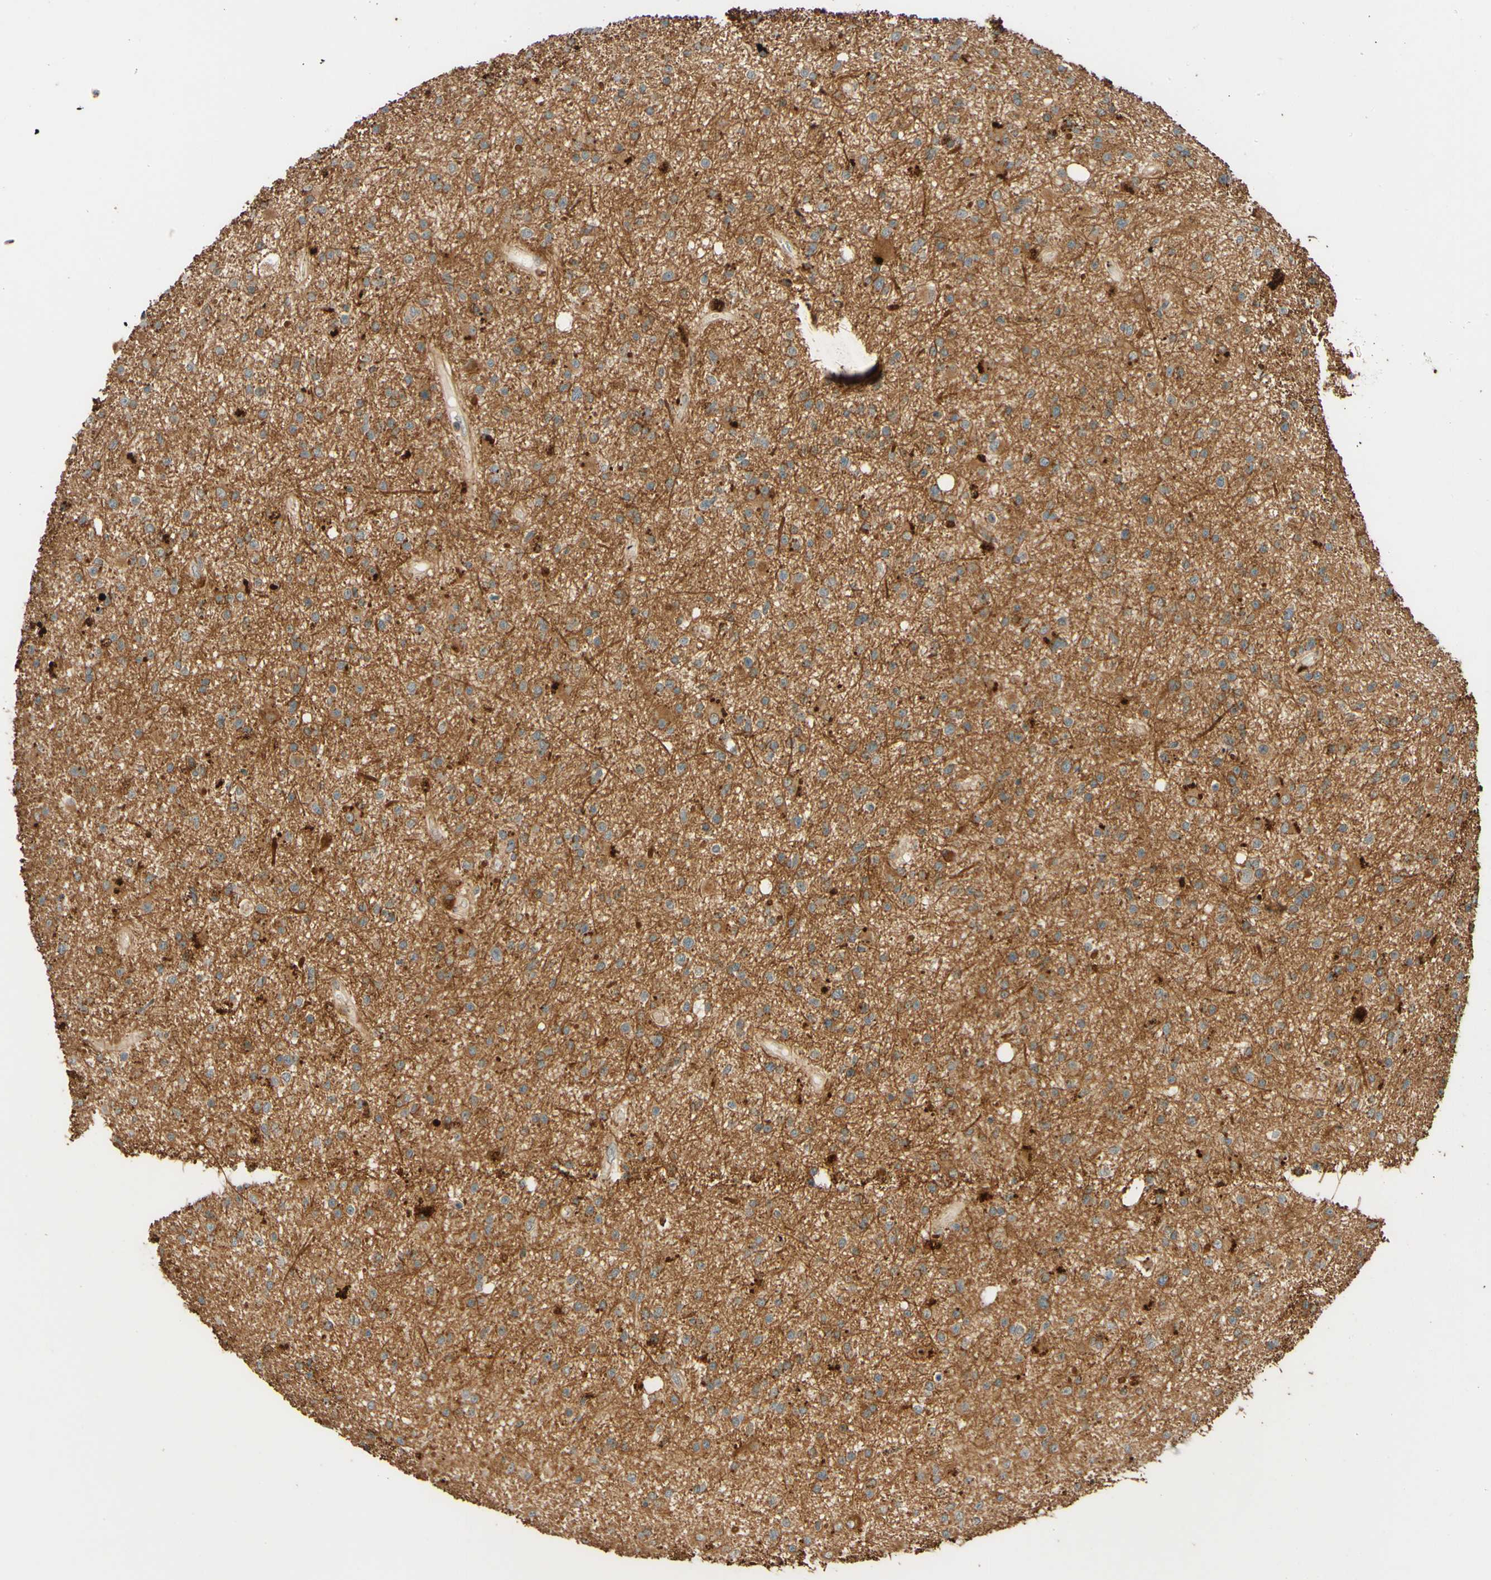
{"staining": {"intensity": "moderate", "quantity": "25%-75%", "location": "cytoplasmic/membranous"}, "tissue": "glioma", "cell_type": "Tumor cells", "image_type": "cancer", "snomed": [{"axis": "morphology", "description": "Glioma, malignant, High grade"}, {"axis": "topography", "description": "Brain"}], "caption": "An image of human high-grade glioma (malignant) stained for a protein reveals moderate cytoplasmic/membranous brown staining in tumor cells. Nuclei are stained in blue.", "gene": "RNF19A", "patient": {"sex": "male", "age": 33}}